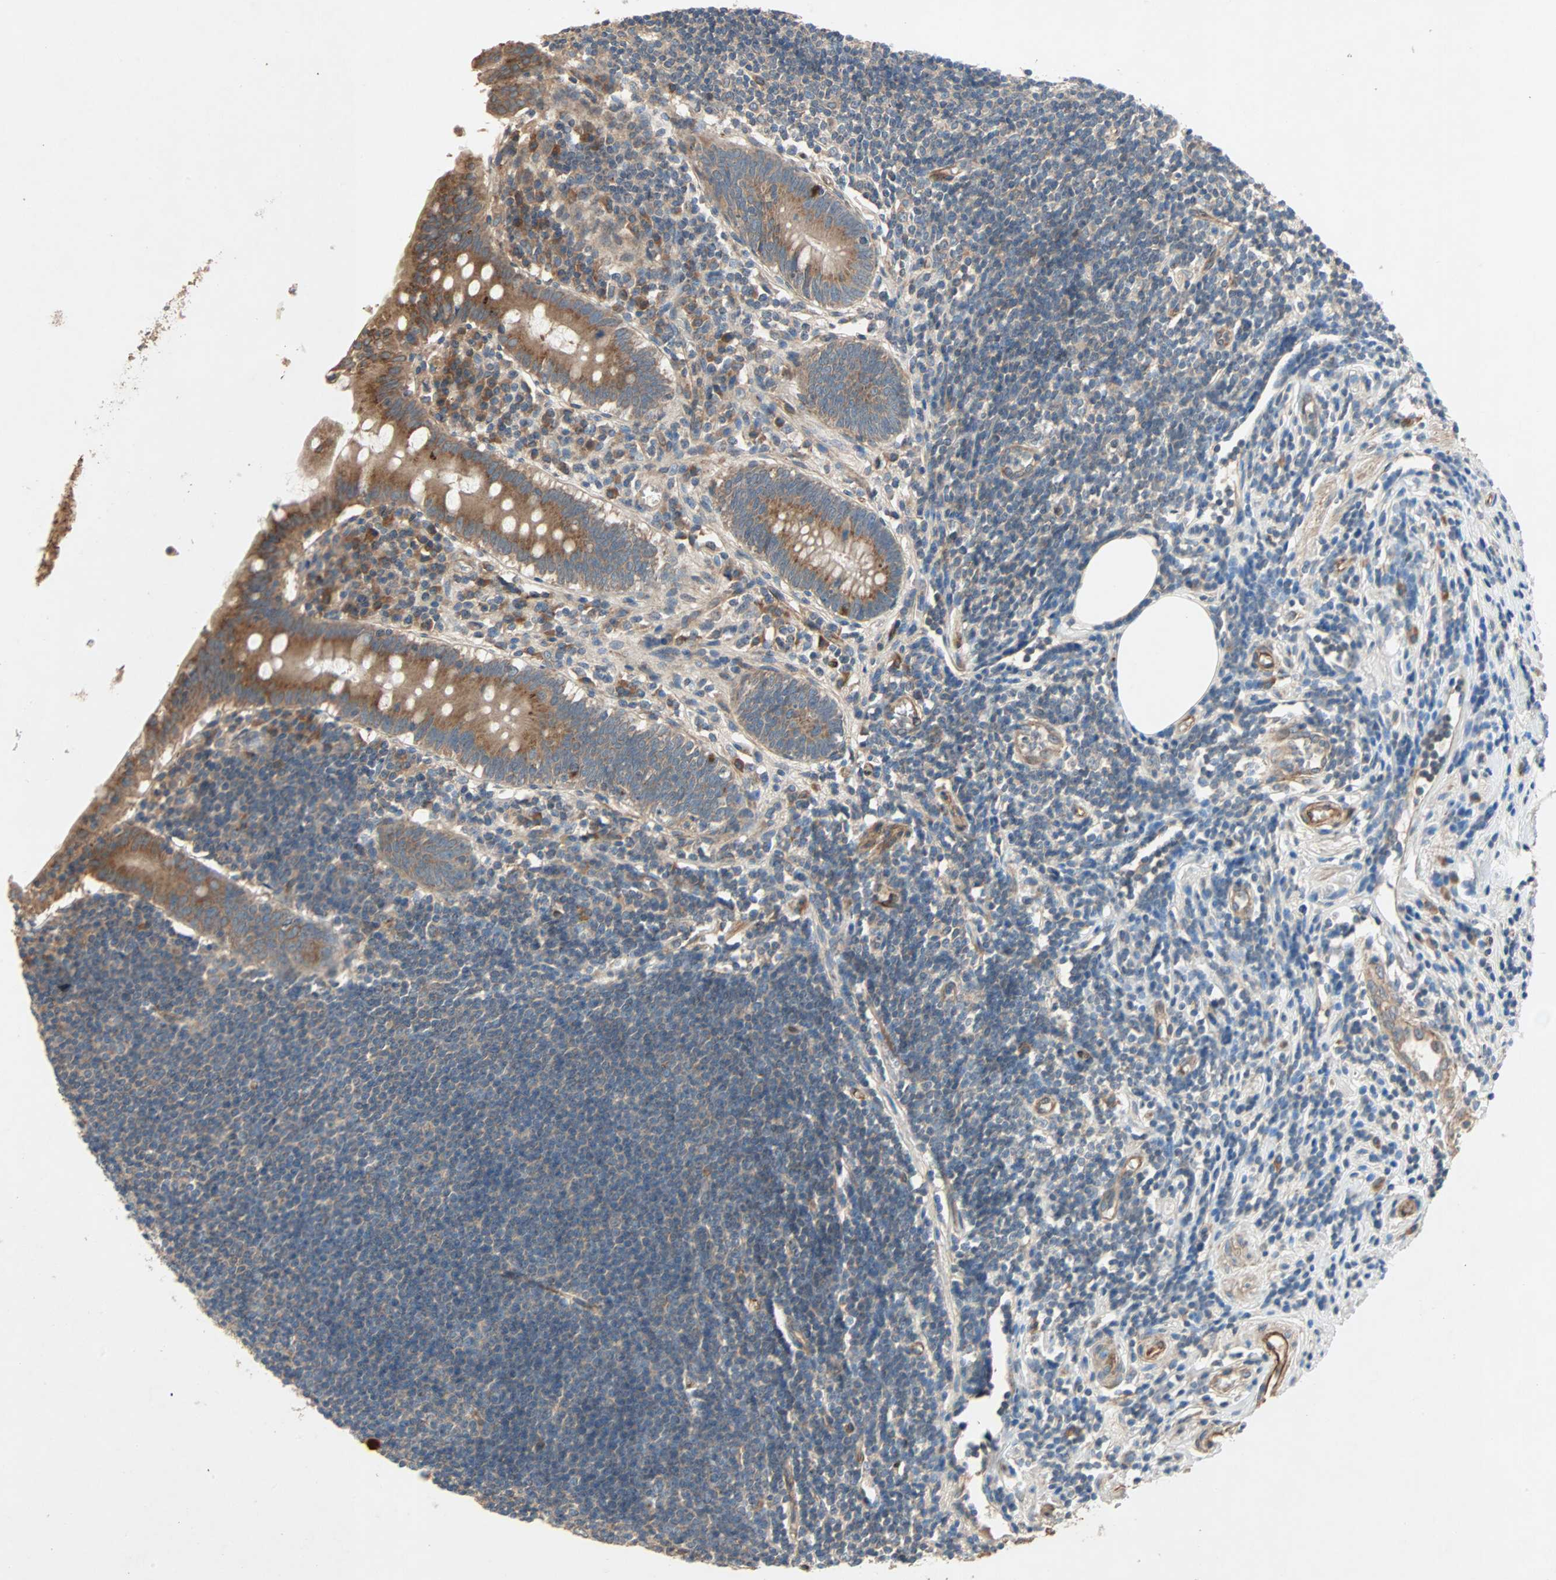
{"staining": {"intensity": "moderate", "quantity": ">75%", "location": "cytoplasmic/membranous"}, "tissue": "appendix", "cell_type": "Glandular cells", "image_type": "normal", "snomed": [{"axis": "morphology", "description": "Normal tissue, NOS"}, {"axis": "topography", "description": "Appendix"}], "caption": "Immunohistochemistry (IHC) (DAB (3,3'-diaminobenzidine)) staining of benign appendix demonstrates moderate cytoplasmic/membranous protein positivity in about >75% of glandular cells.", "gene": "XYLT1", "patient": {"sex": "female", "age": 50}}